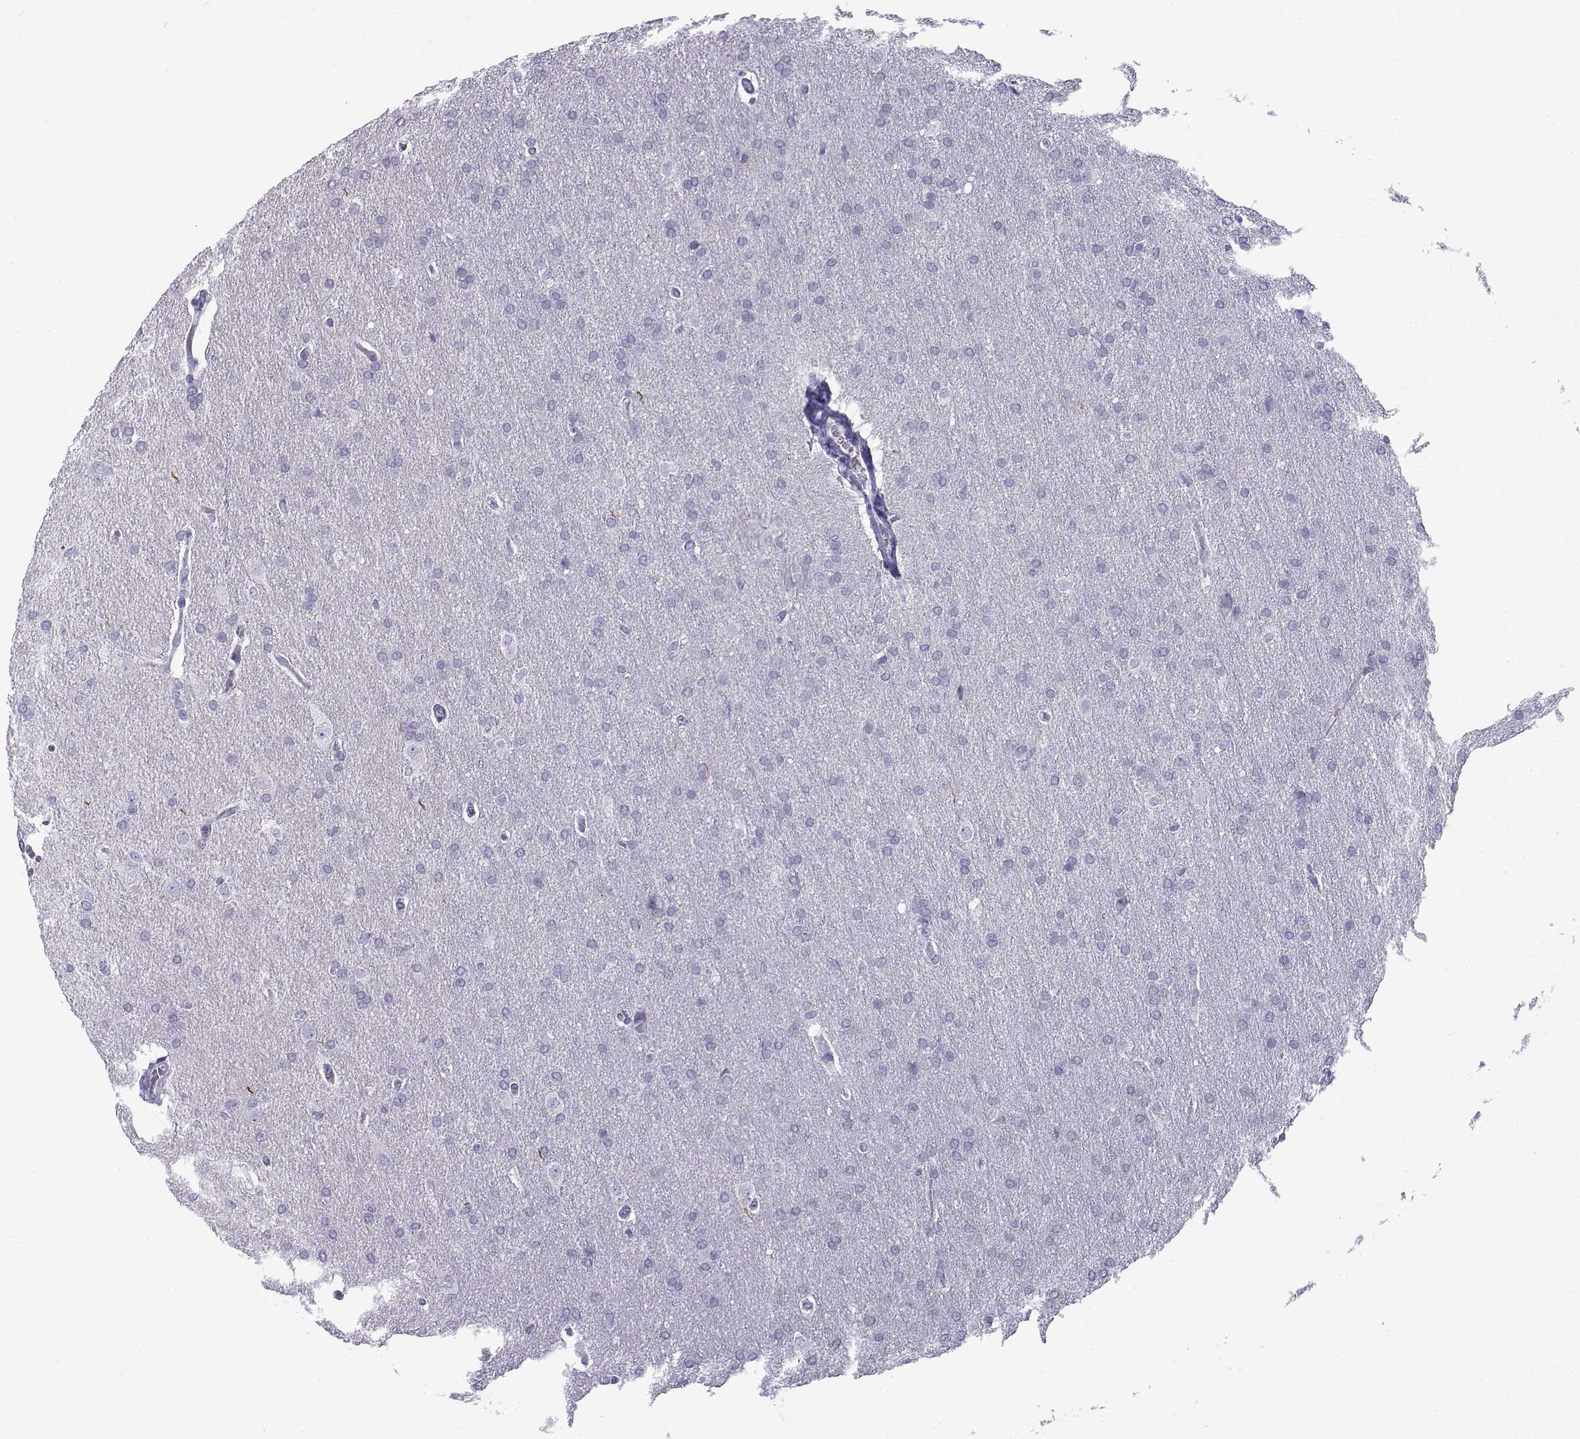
{"staining": {"intensity": "negative", "quantity": "none", "location": "none"}, "tissue": "glioma", "cell_type": "Tumor cells", "image_type": "cancer", "snomed": [{"axis": "morphology", "description": "Glioma, malignant, Low grade"}, {"axis": "topography", "description": "Brain"}], "caption": "Glioma was stained to show a protein in brown. There is no significant positivity in tumor cells.", "gene": "TRIM46", "patient": {"sex": "female", "age": 32}}